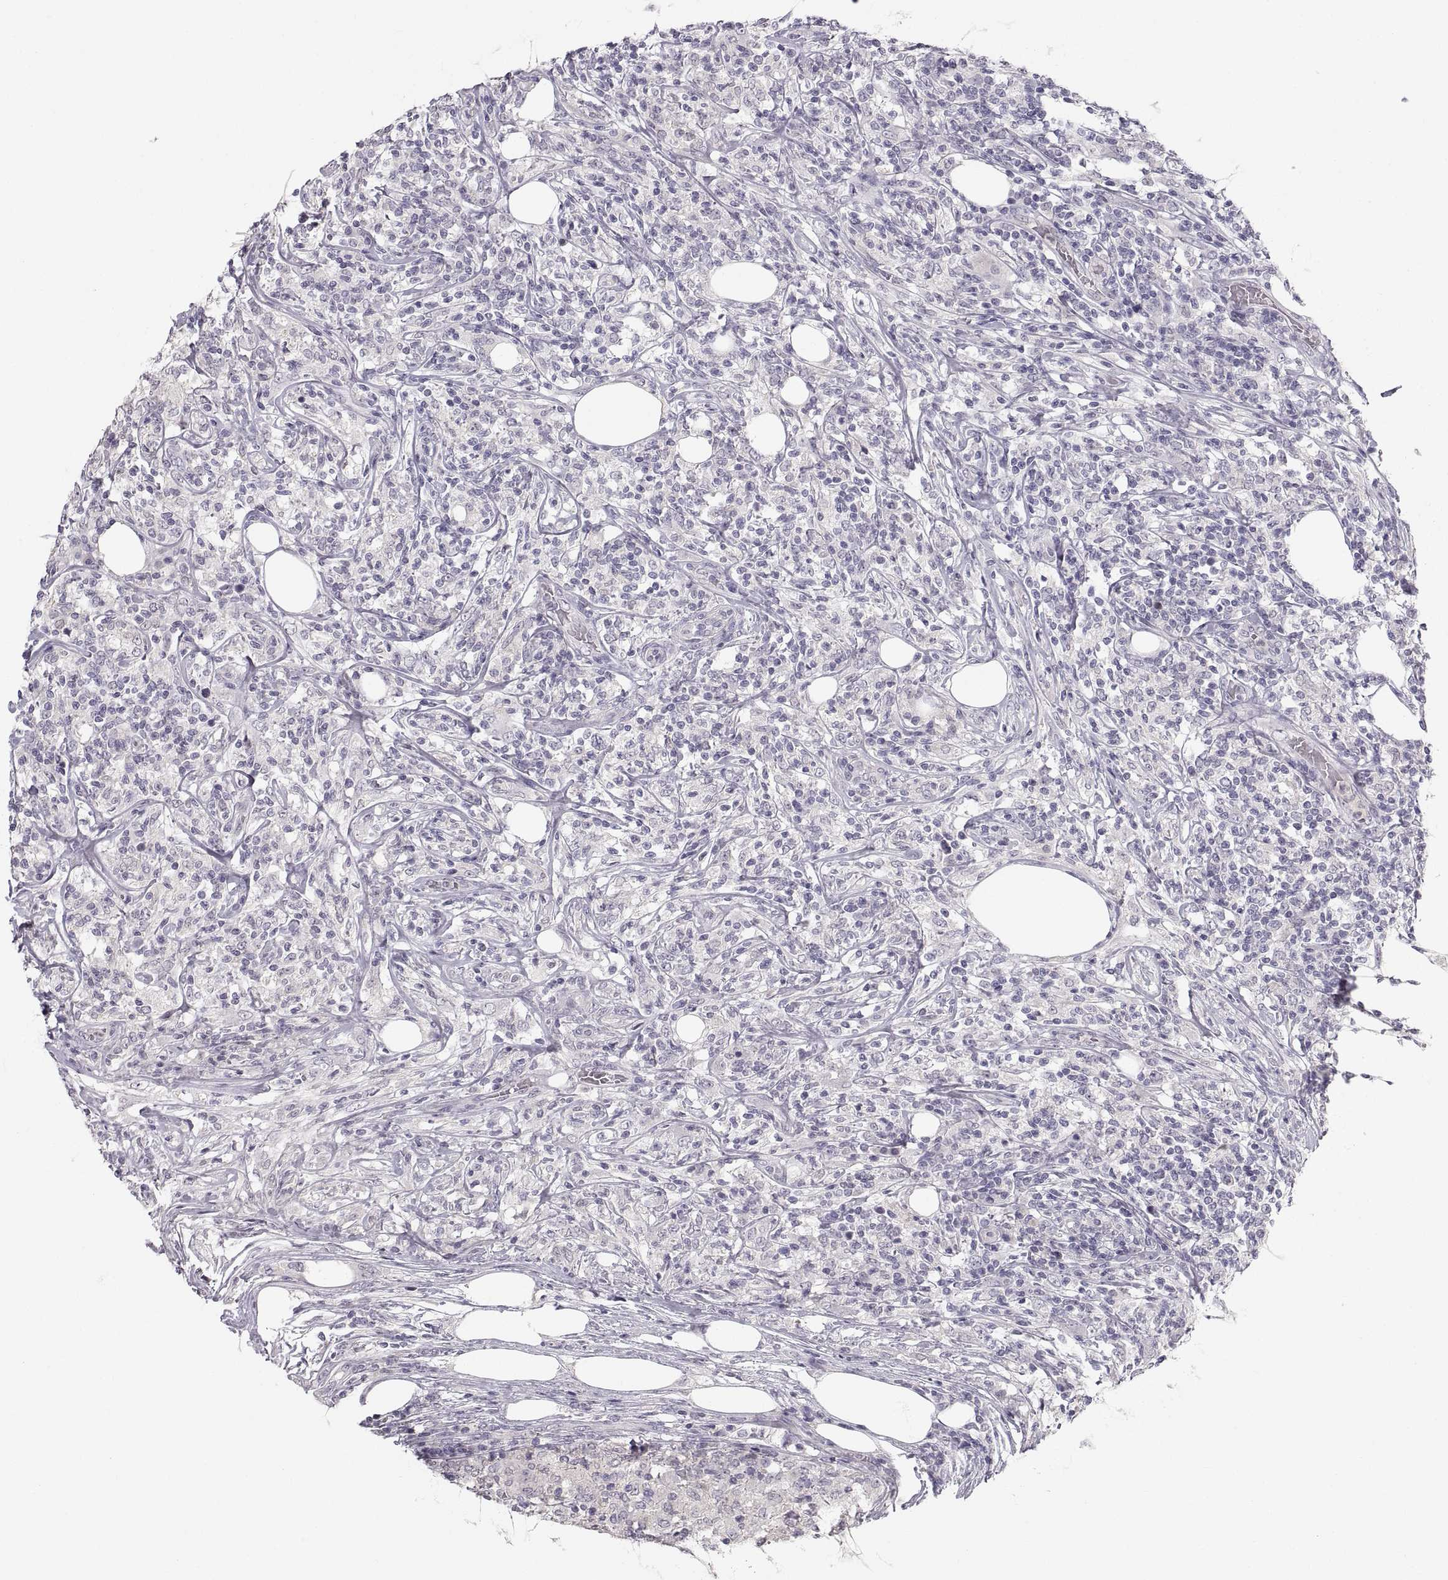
{"staining": {"intensity": "negative", "quantity": "none", "location": "none"}, "tissue": "lymphoma", "cell_type": "Tumor cells", "image_type": "cancer", "snomed": [{"axis": "morphology", "description": "Malignant lymphoma, non-Hodgkin's type, High grade"}, {"axis": "topography", "description": "Lymph node"}], "caption": "Image shows no protein positivity in tumor cells of high-grade malignant lymphoma, non-Hodgkin's type tissue. (DAB (3,3'-diaminobenzidine) immunohistochemistry (IHC) visualized using brightfield microscopy, high magnification).", "gene": "ZNF185", "patient": {"sex": "female", "age": 84}}